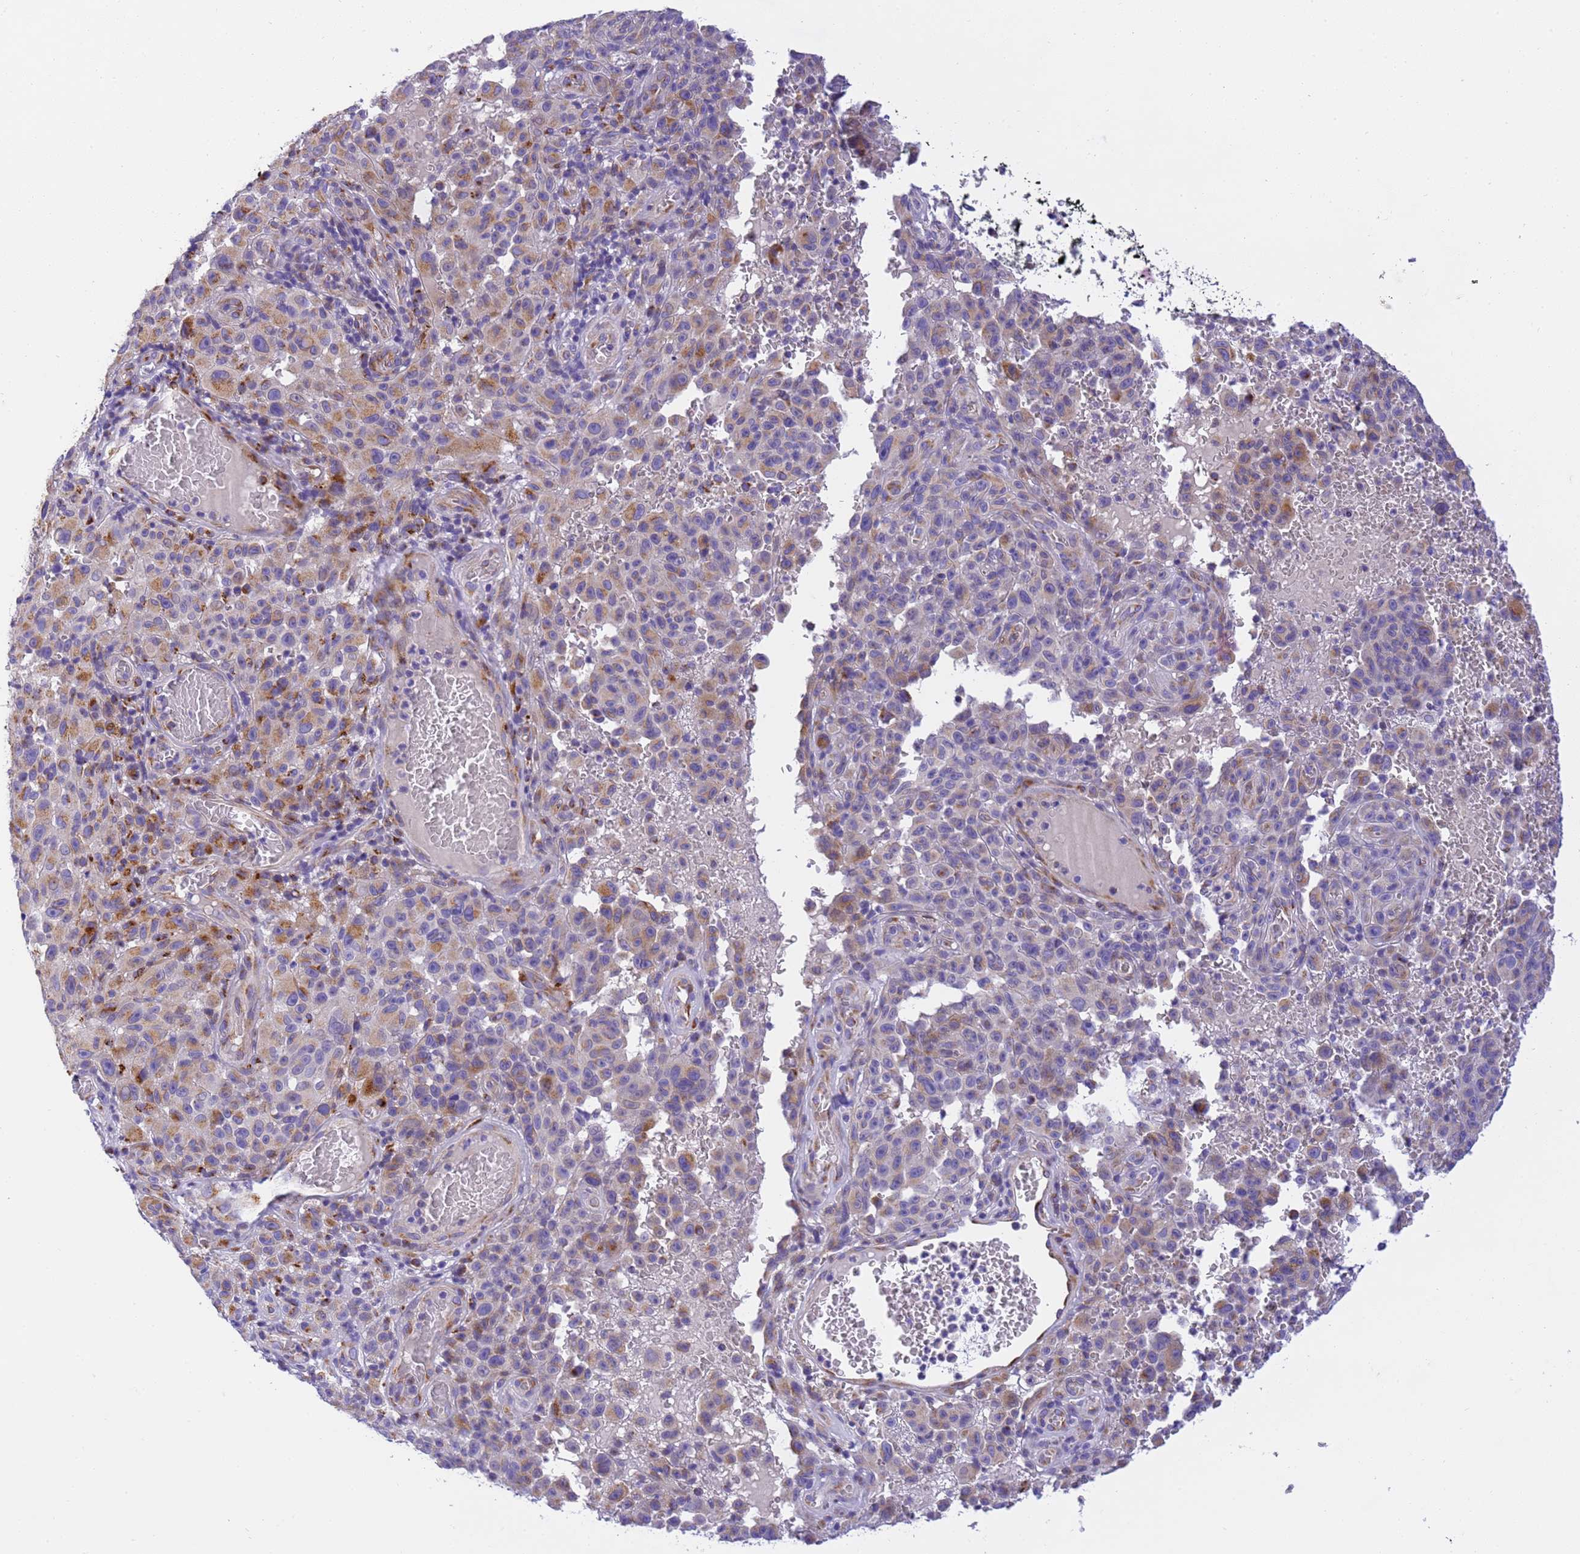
{"staining": {"intensity": "moderate", "quantity": "25%-75%", "location": "cytoplasmic/membranous"}, "tissue": "melanoma", "cell_type": "Tumor cells", "image_type": "cancer", "snomed": [{"axis": "morphology", "description": "Malignant melanoma, NOS"}, {"axis": "topography", "description": "Skin"}], "caption": "Immunohistochemical staining of human malignant melanoma demonstrates medium levels of moderate cytoplasmic/membranous expression in approximately 25%-75% of tumor cells.", "gene": "RHBDD3", "patient": {"sex": "female", "age": 82}}